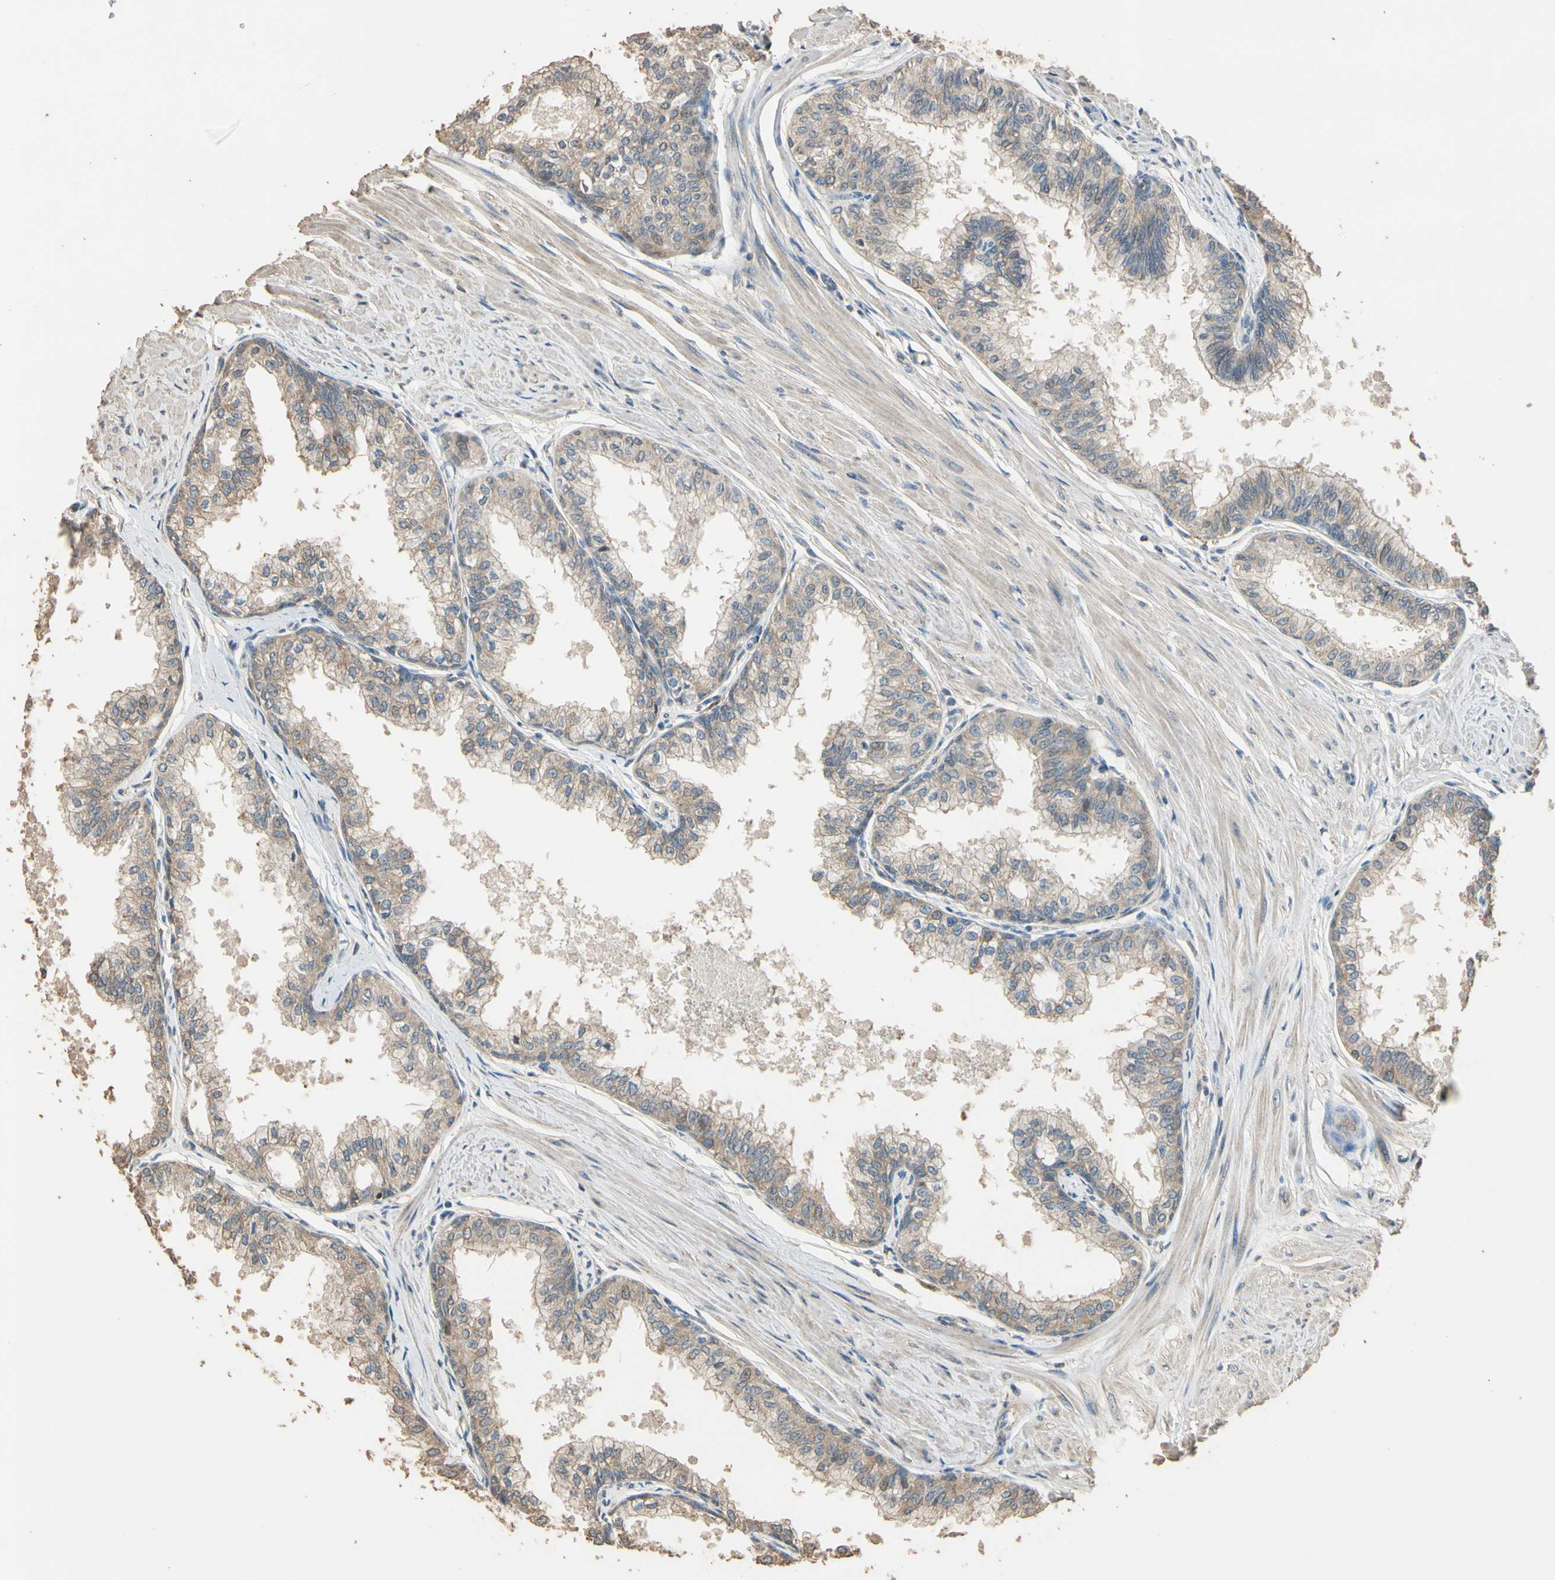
{"staining": {"intensity": "moderate", "quantity": "25%-75%", "location": "cytoplasmic/membranous"}, "tissue": "prostate", "cell_type": "Glandular cells", "image_type": "normal", "snomed": [{"axis": "morphology", "description": "Normal tissue, NOS"}, {"axis": "topography", "description": "Prostate"}, {"axis": "topography", "description": "Seminal veicle"}], "caption": "Moderate cytoplasmic/membranous staining is appreciated in about 25%-75% of glandular cells in benign prostate.", "gene": "STX18", "patient": {"sex": "male", "age": 60}}